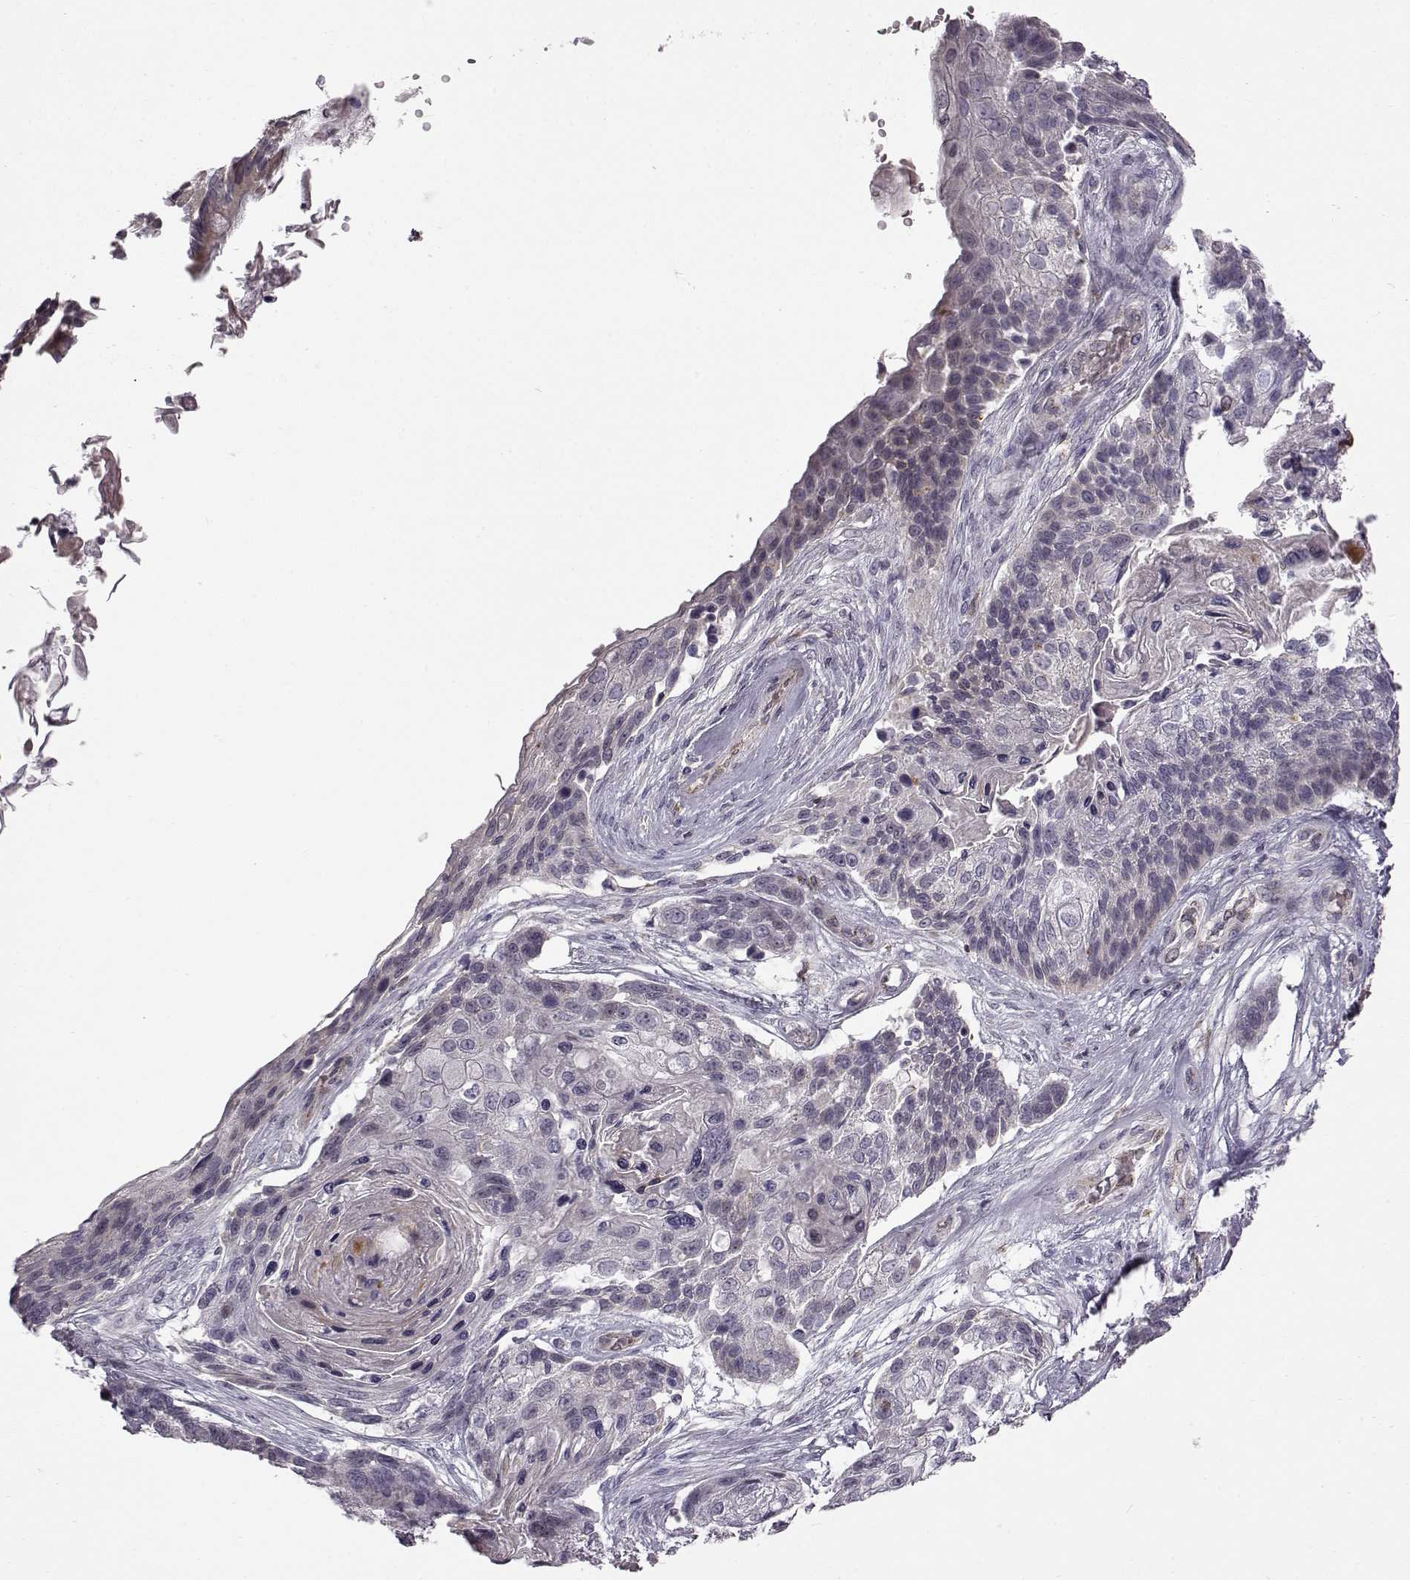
{"staining": {"intensity": "negative", "quantity": "none", "location": "none"}, "tissue": "lung cancer", "cell_type": "Tumor cells", "image_type": "cancer", "snomed": [{"axis": "morphology", "description": "Squamous cell carcinoma, NOS"}, {"axis": "topography", "description": "Lung"}], "caption": "Lung squamous cell carcinoma was stained to show a protein in brown. There is no significant staining in tumor cells. Brightfield microscopy of IHC stained with DAB (brown) and hematoxylin (blue), captured at high magnification.", "gene": "B3GNT6", "patient": {"sex": "male", "age": 69}}